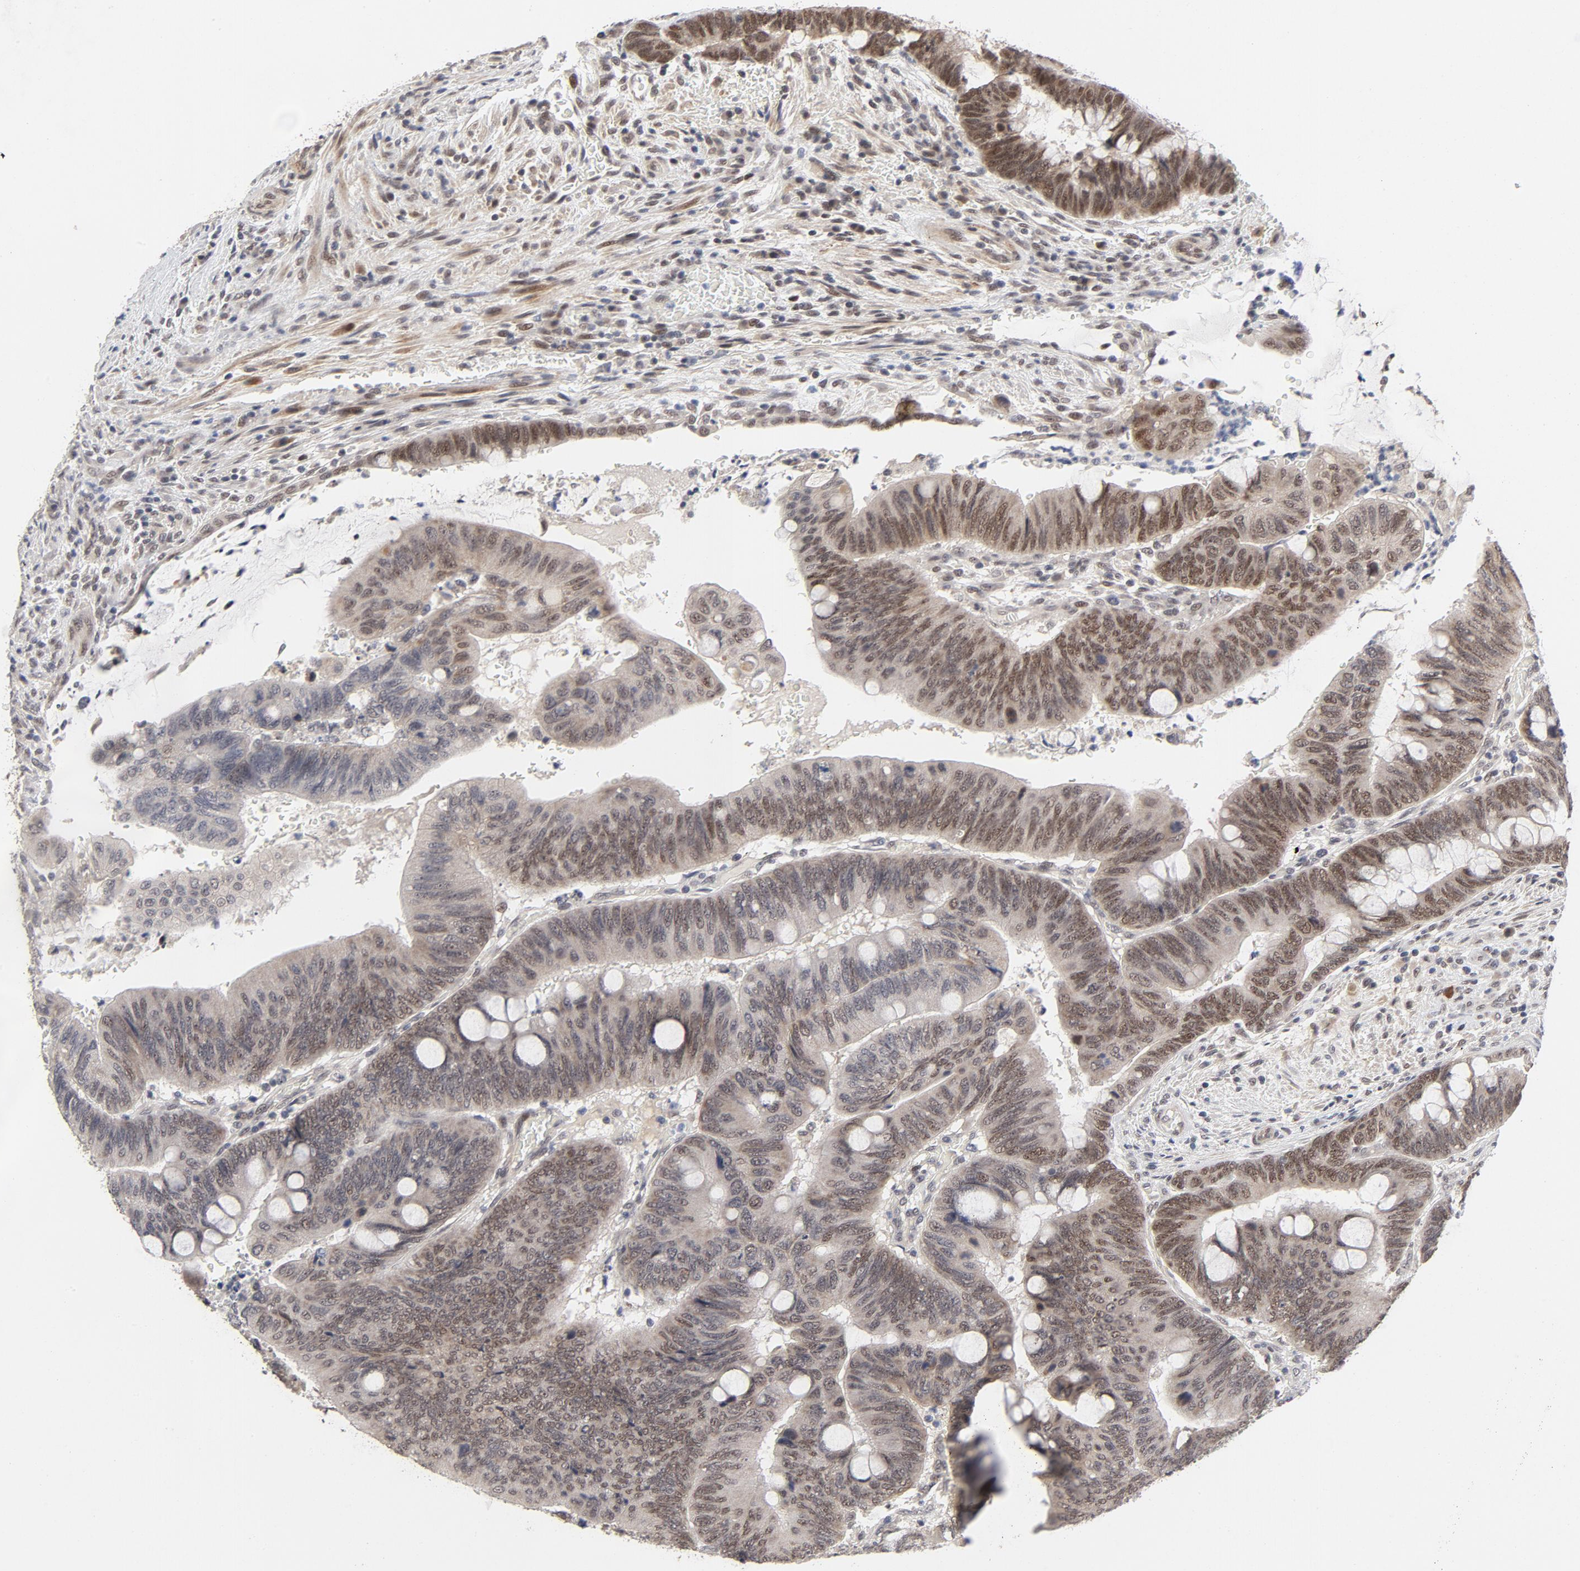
{"staining": {"intensity": "strong", "quantity": ">75%", "location": "nuclear"}, "tissue": "colorectal cancer", "cell_type": "Tumor cells", "image_type": "cancer", "snomed": [{"axis": "morphology", "description": "Normal tissue, NOS"}, {"axis": "morphology", "description": "Adenocarcinoma, NOS"}, {"axis": "topography", "description": "Rectum"}], "caption": "About >75% of tumor cells in colorectal cancer (adenocarcinoma) exhibit strong nuclear protein positivity as visualized by brown immunohistochemical staining.", "gene": "ZKSCAN8", "patient": {"sex": "male", "age": 92}}